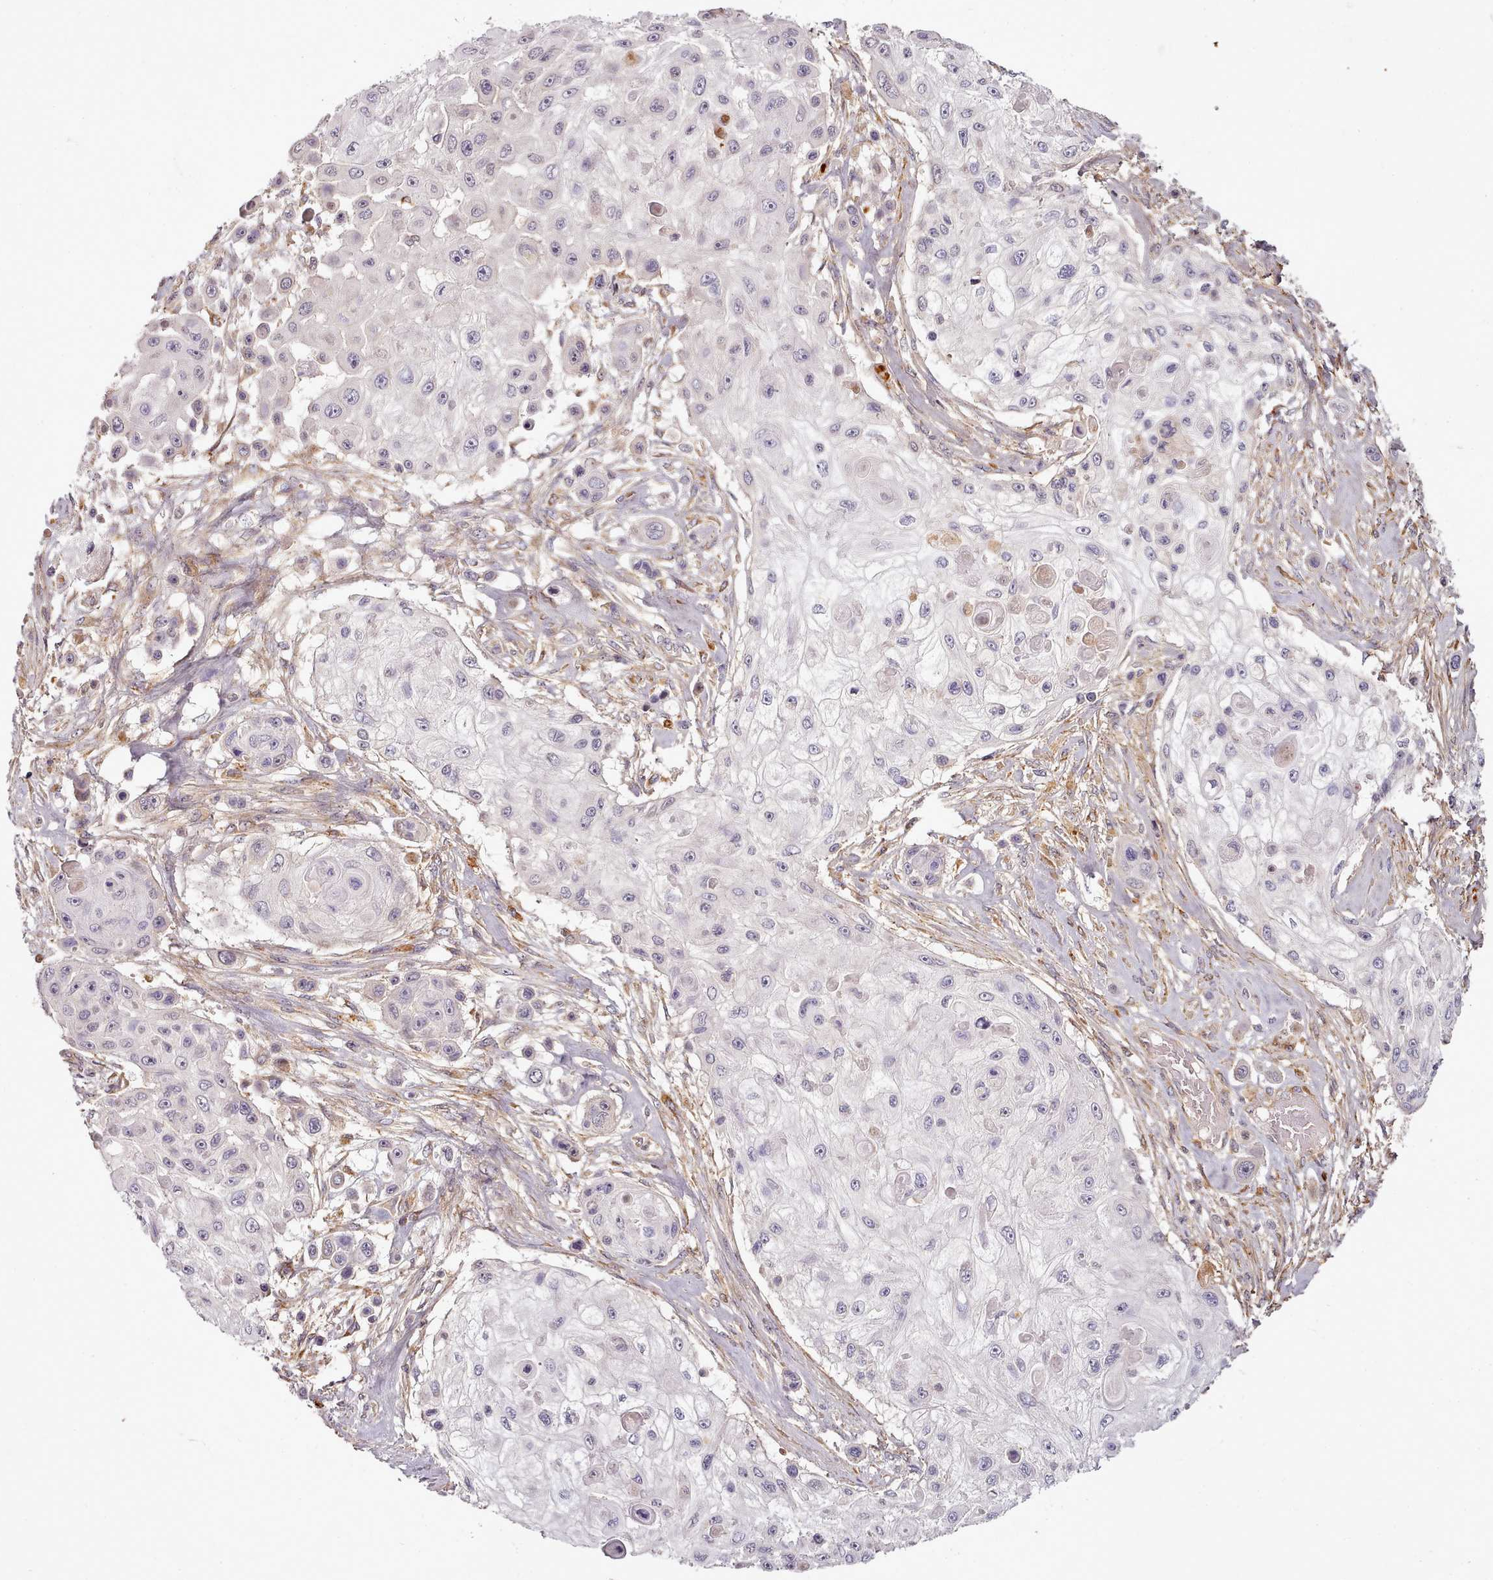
{"staining": {"intensity": "negative", "quantity": "none", "location": "none"}, "tissue": "skin cancer", "cell_type": "Tumor cells", "image_type": "cancer", "snomed": [{"axis": "morphology", "description": "Squamous cell carcinoma, NOS"}, {"axis": "topography", "description": "Skin"}], "caption": "Immunohistochemistry histopathology image of skin cancer stained for a protein (brown), which demonstrates no expression in tumor cells. (Brightfield microscopy of DAB immunohistochemistry at high magnification).", "gene": "C1QTNF5", "patient": {"sex": "male", "age": 67}}